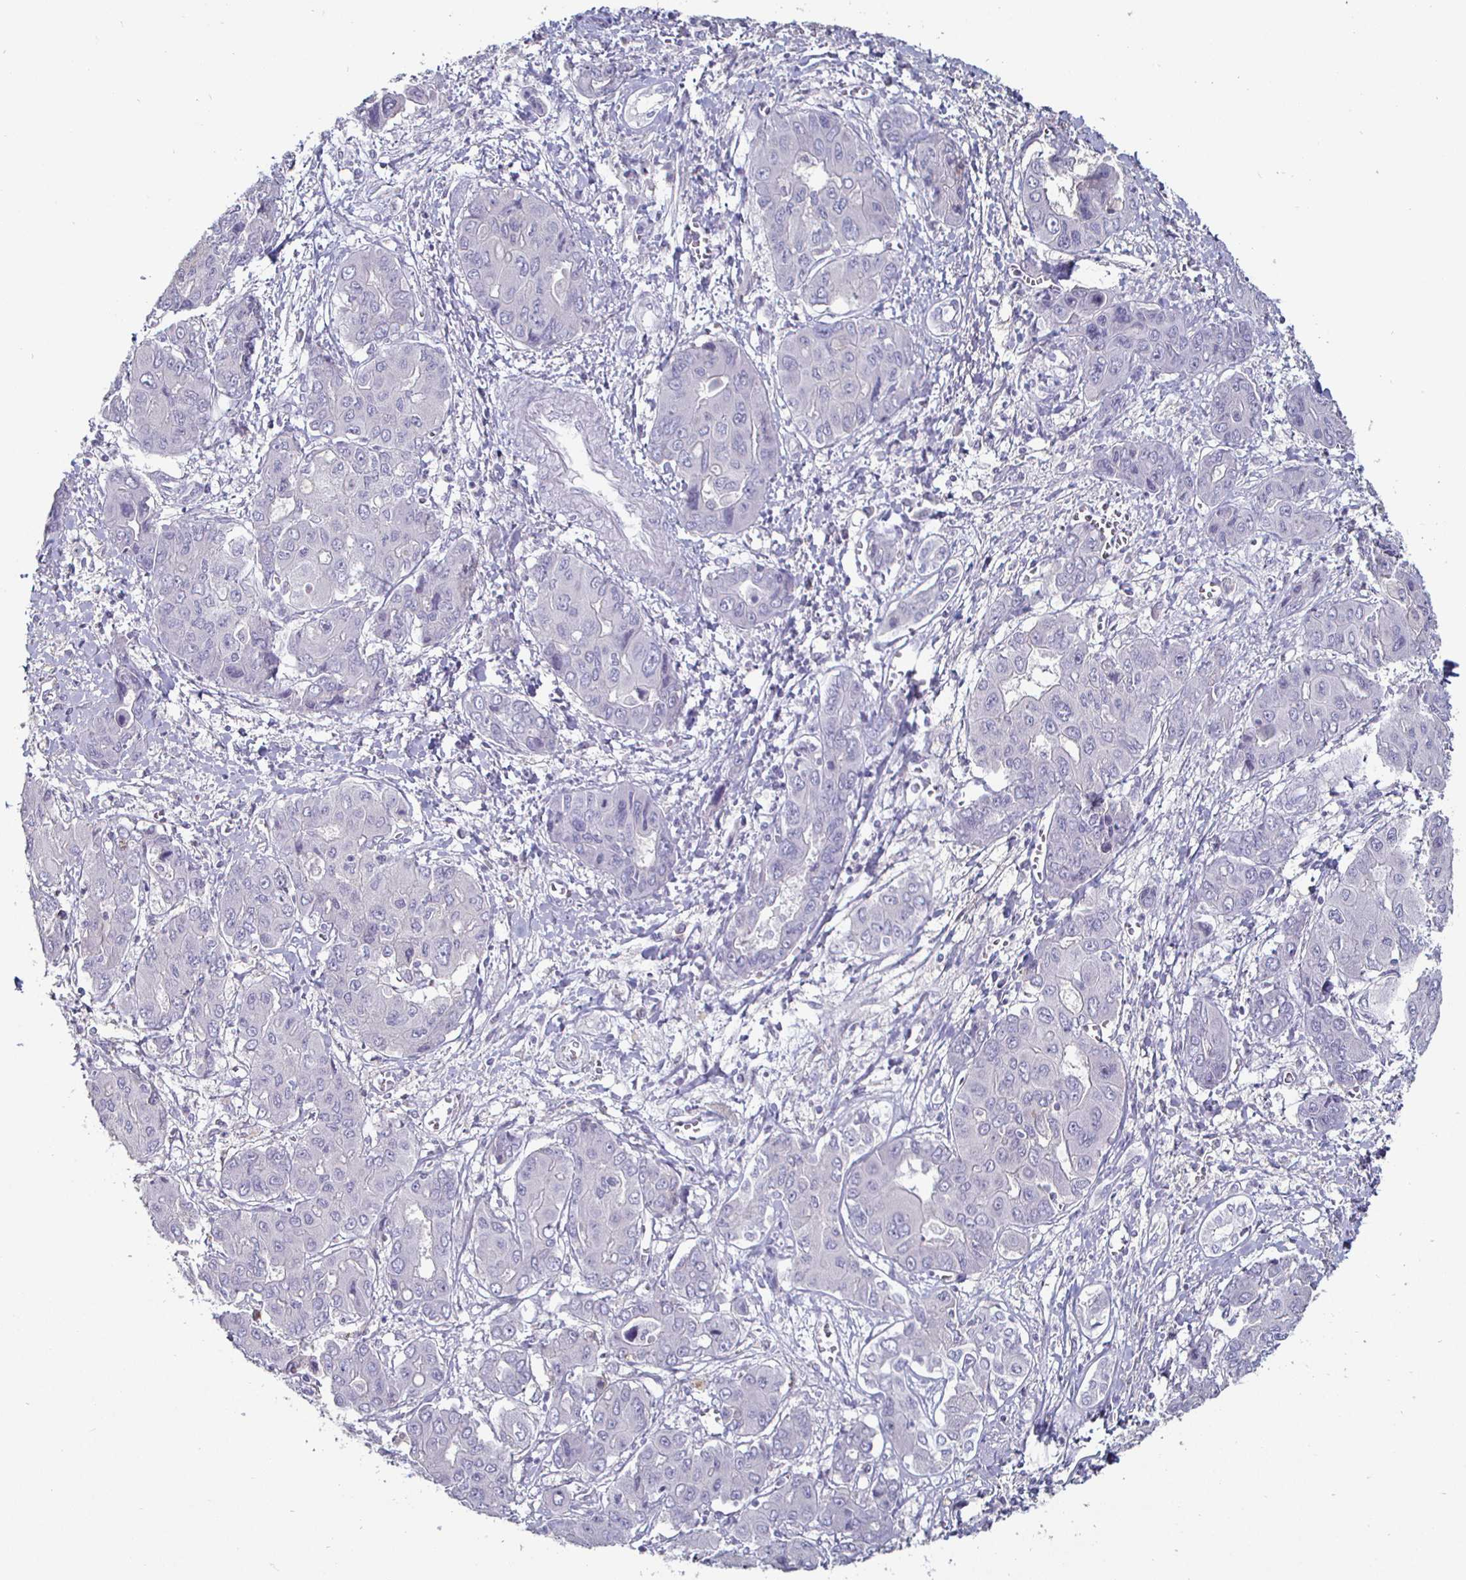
{"staining": {"intensity": "negative", "quantity": "none", "location": "none"}, "tissue": "liver cancer", "cell_type": "Tumor cells", "image_type": "cancer", "snomed": [{"axis": "morphology", "description": "Cholangiocarcinoma"}, {"axis": "topography", "description": "Liver"}], "caption": "Immunohistochemistry image of liver cancer (cholangiocarcinoma) stained for a protein (brown), which demonstrates no staining in tumor cells. Nuclei are stained in blue.", "gene": "ENPP1", "patient": {"sex": "male", "age": 67}}